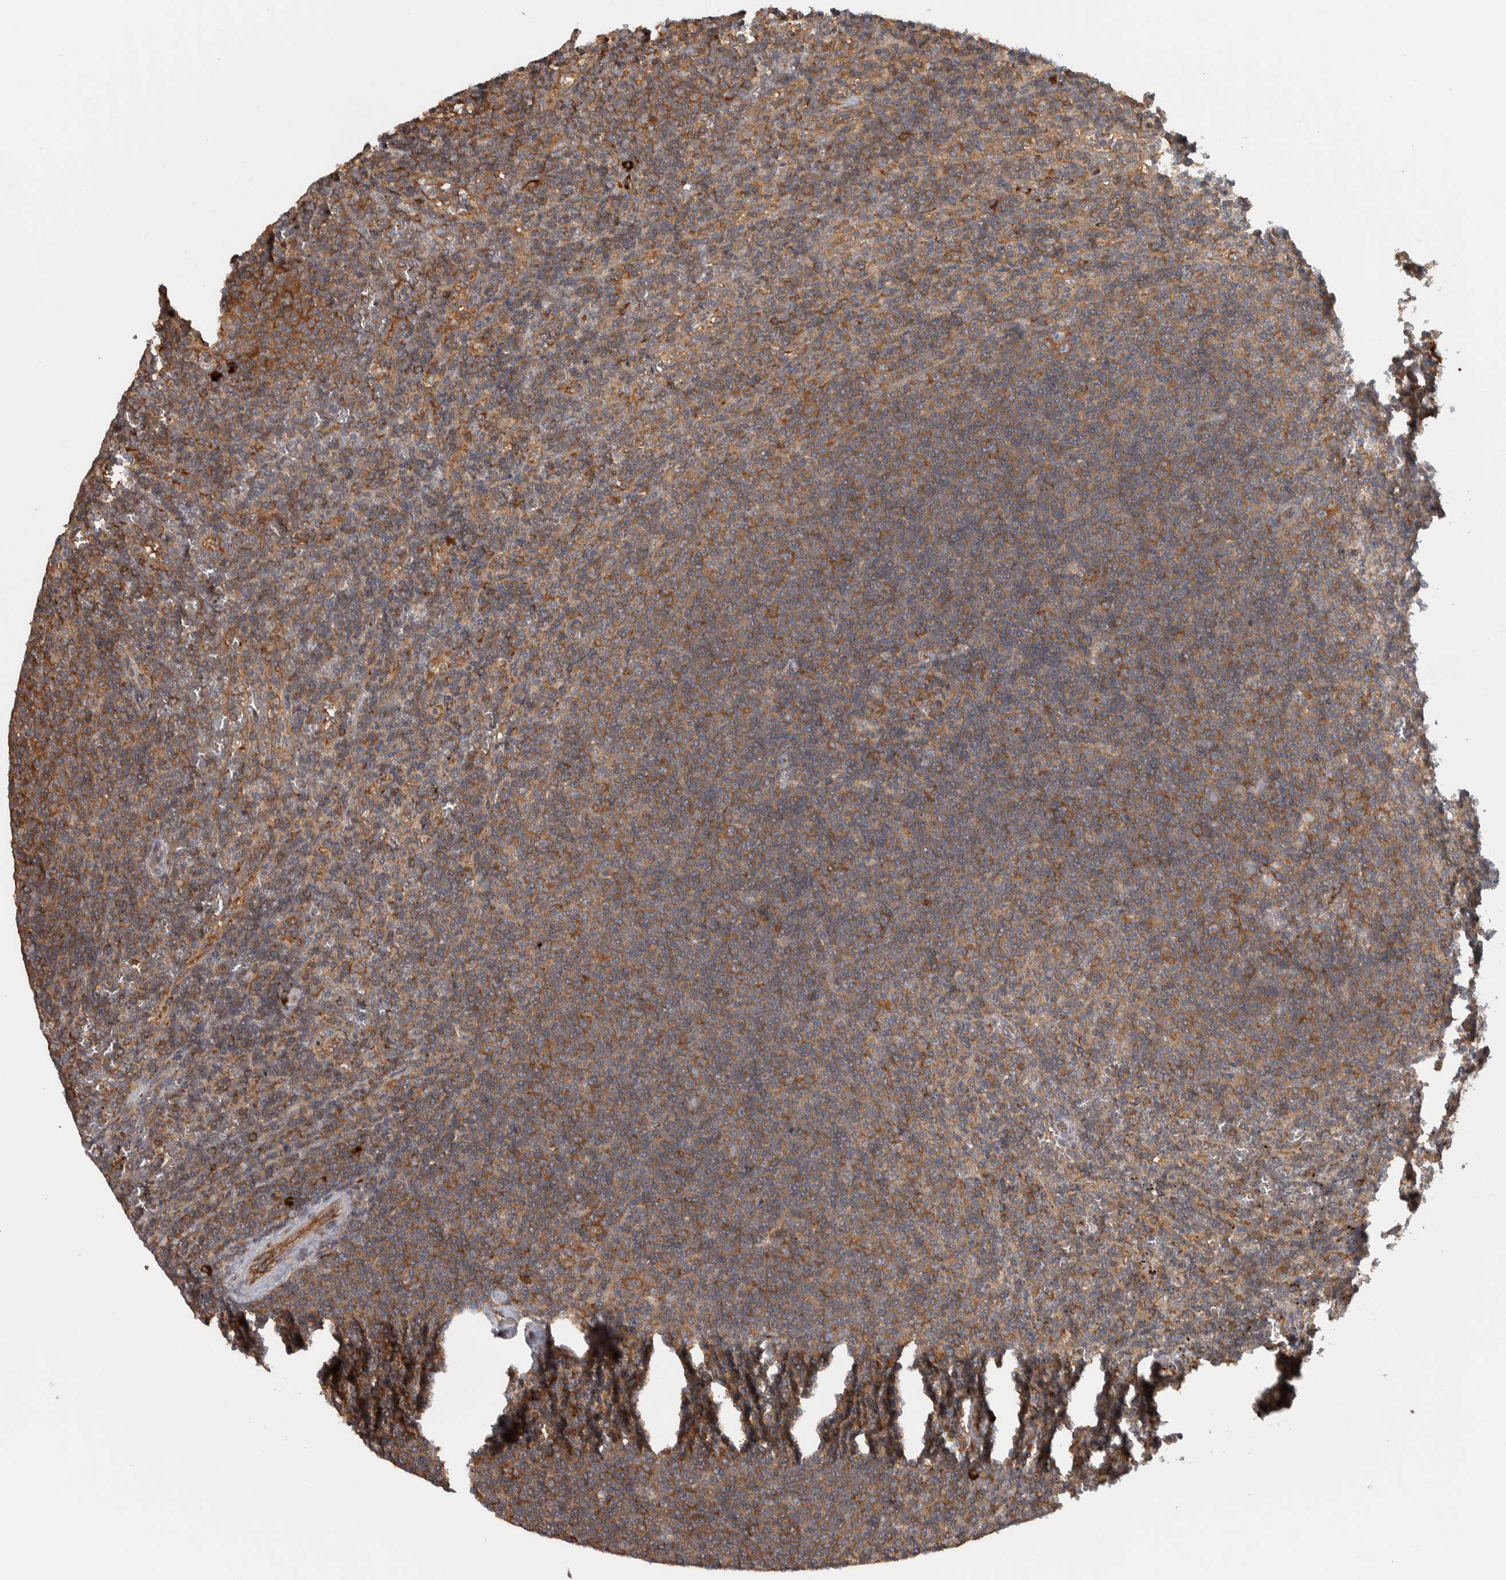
{"staining": {"intensity": "moderate", "quantity": ">75%", "location": "cytoplasmic/membranous"}, "tissue": "lymphoma", "cell_type": "Tumor cells", "image_type": "cancer", "snomed": [{"axis": "morphology", "description": "Malignant lymphoma, non-Hodgkin's type, Low grade"}, {"axis": "topography", "description": "Spleen"}], "caption": "This is an image of IHC staining of lymphoma, which shows moderate expression in the cytoplasmic/membranous of tumor cells.", "gene": "EIF3H", "patient": {"sex": "female", "age": 50}}